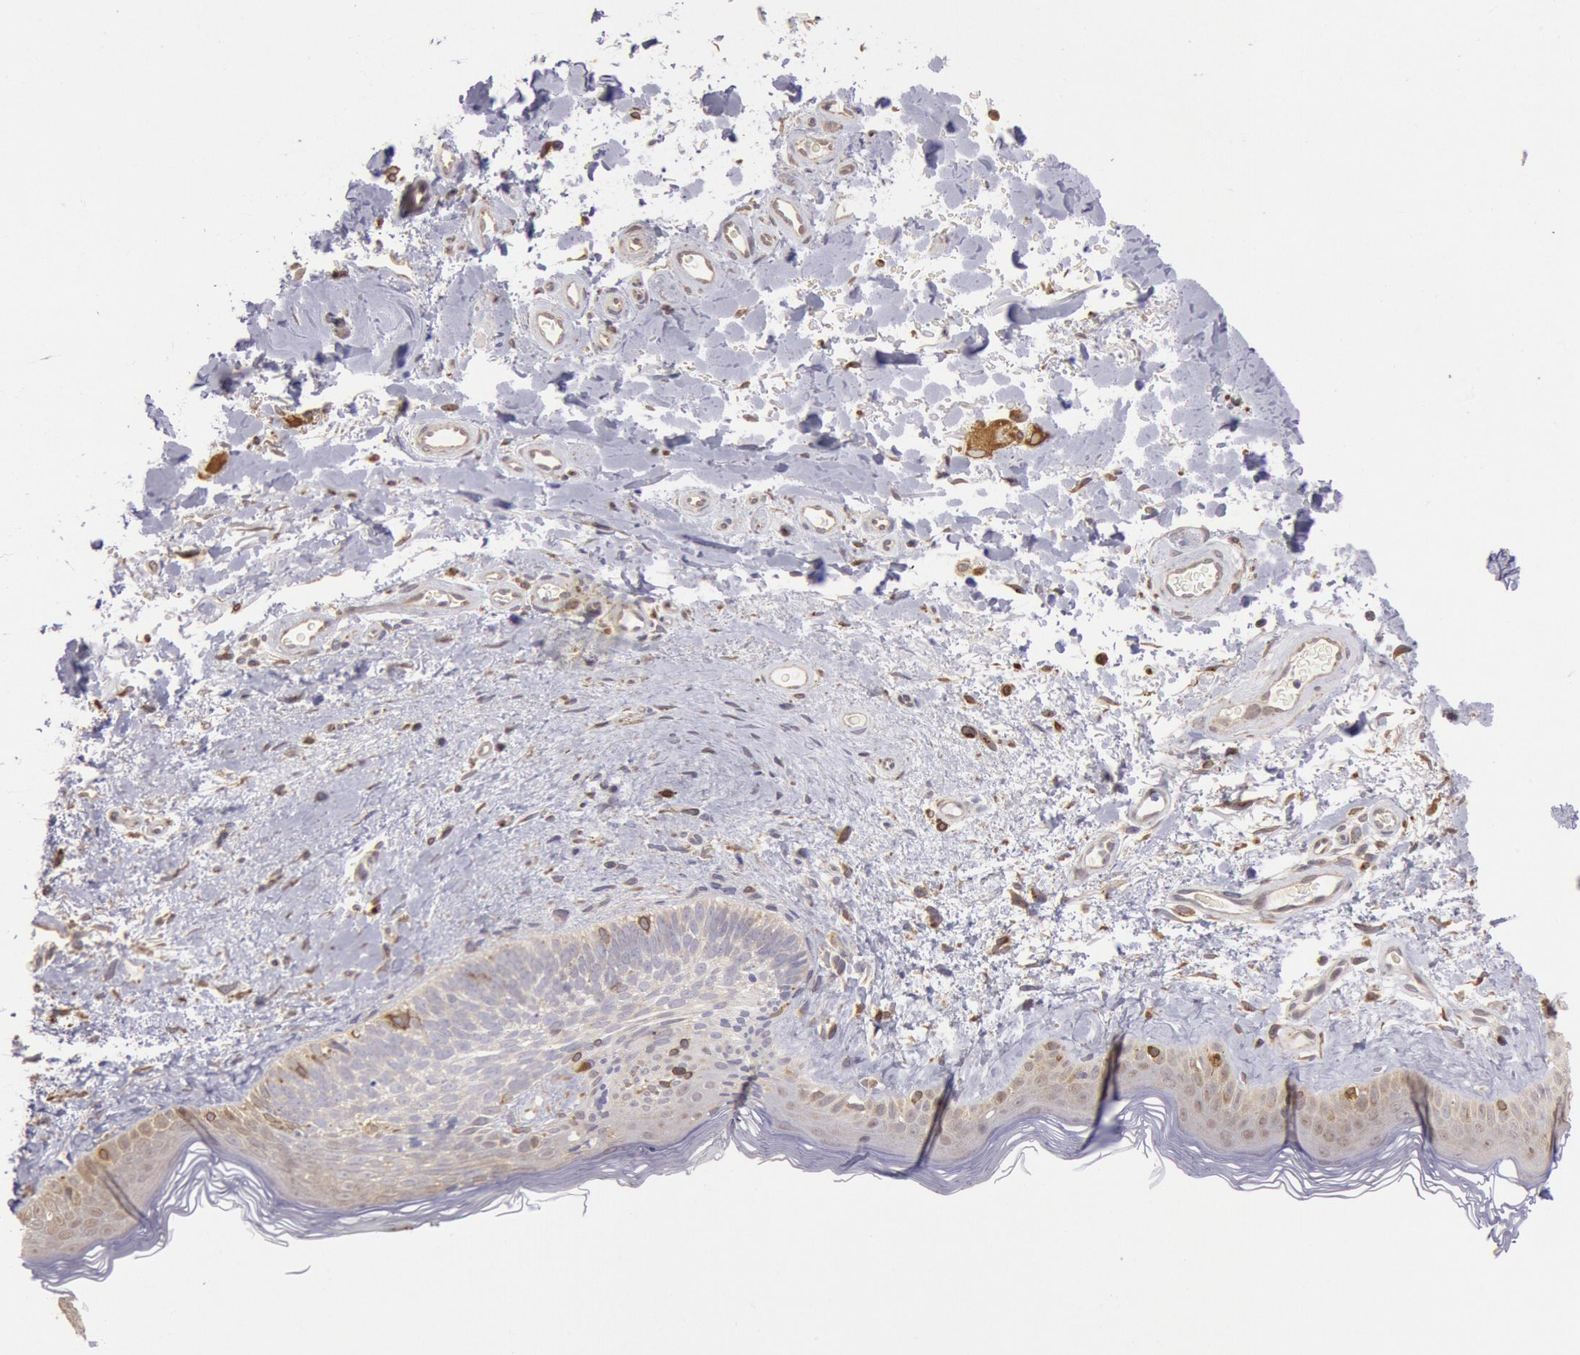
{"staining": {"intensity": "moderate", "quantity": ">75%", "location": "cytoplasmic/membranous"}, "tissue": "skin", "cell_type": "Fibroblasts", "image_type": "normal", "snomed": [{"axis": "morphology", "description": "Normal tissue, NOS"}, {"axis": "topography", "description": "Skin"}], "caption": "A medium amount of moderate cytoplasmic/membranous positivity is identified in about >75% of fibroblasts in normal skin. (Stains: DAB in brown, nuclei in blue, Microscopy: brightfield microscopy at high magnification).", "gene": "COMT", "patient": {"sex": "male", "age": 63}}